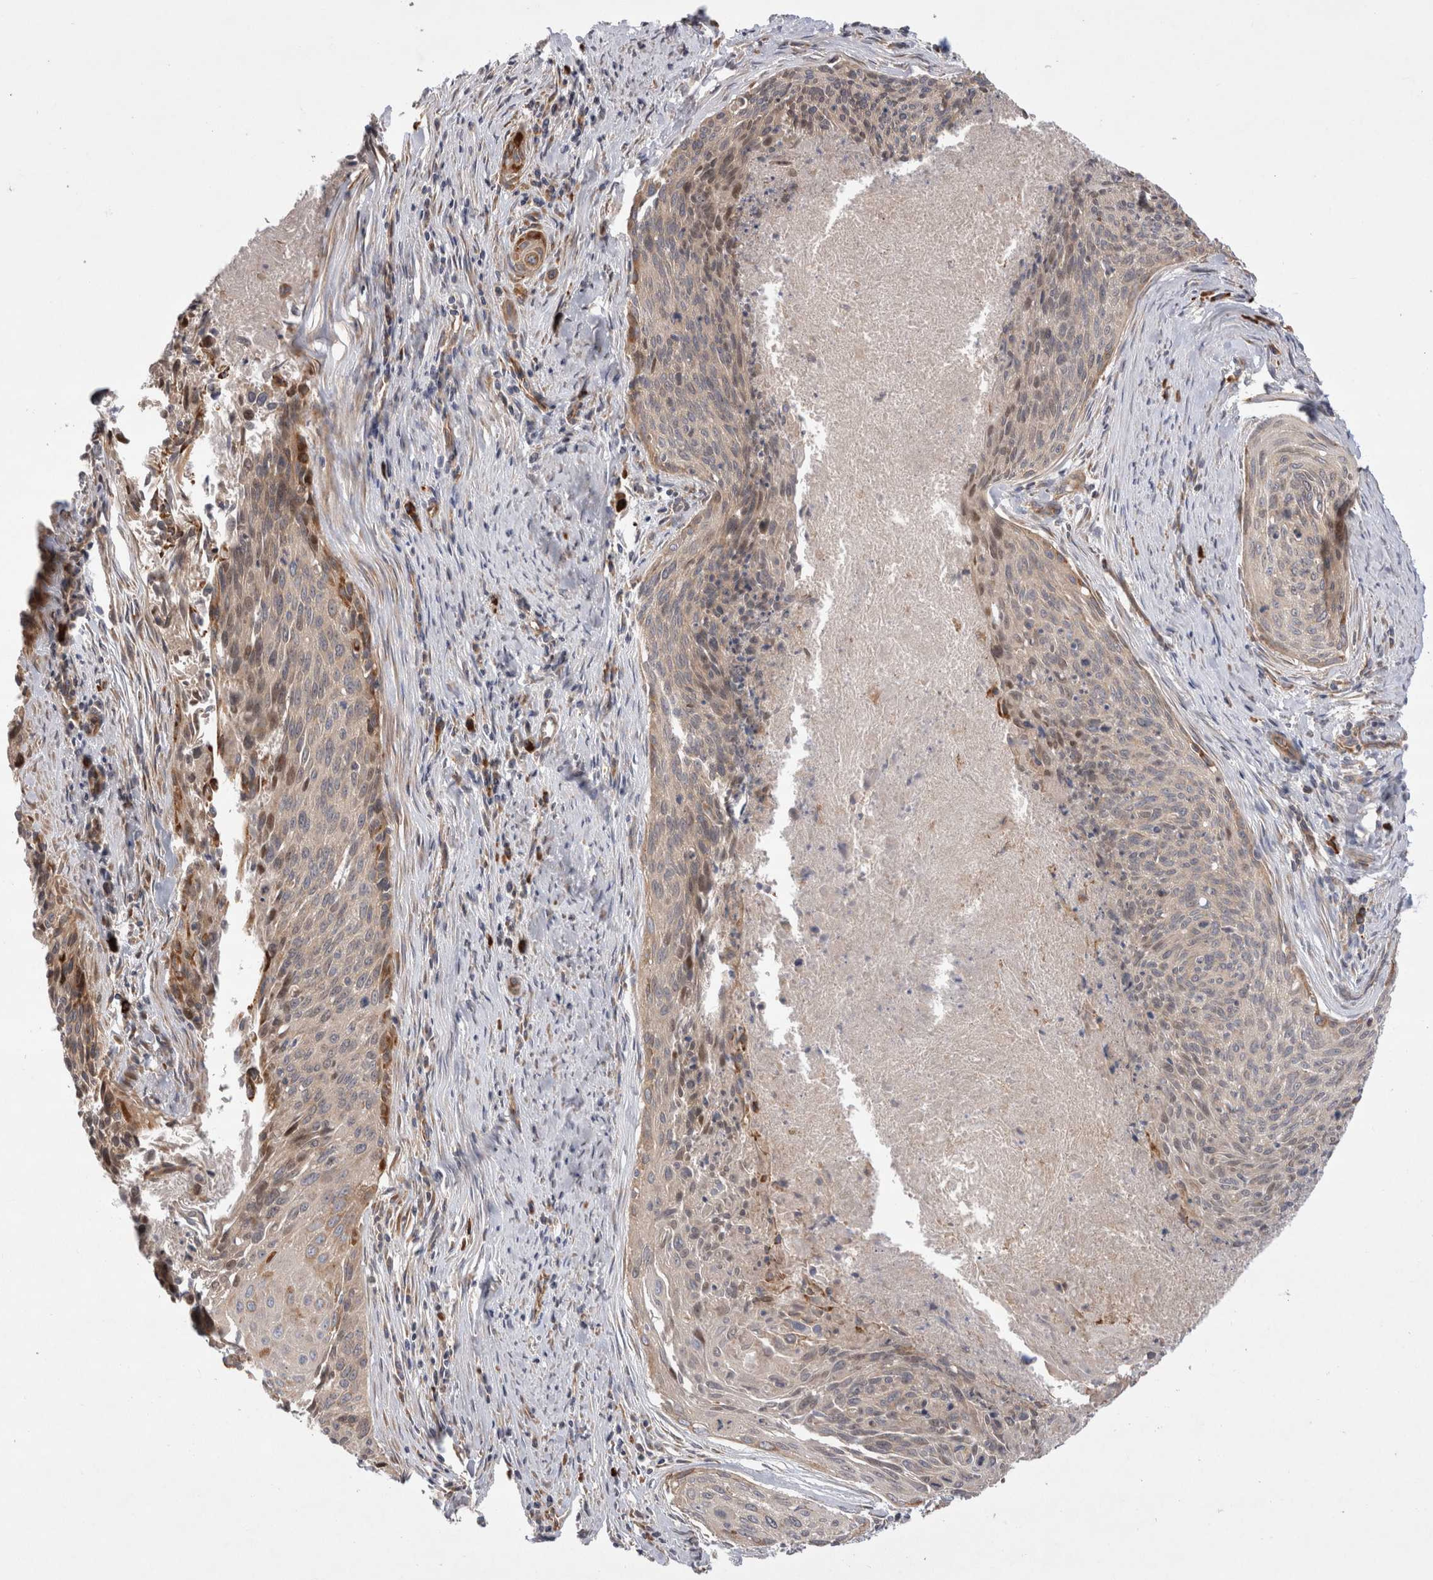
{"staining": {"intensity": "moderate", "quantity": "25%-75%", "location": "cytoplasmic/membranous"}, "tissue": "cervical cancer", "cell_type": "Tumor cells", "image_type": "cancer", "snomed": [{"axis": "morphology", "description": "Squamous cell carcinoma, NOS"}, {"axis": "topography", "description": "Cervix"}], "caption": "Protein expression analysis of human cervical cancer (squamous cell carcinoma) reveals moderate cytoplasmic/membranous staining in about 25%-75% of tumor cells. (IHC, brightfield microscopy, high magnification).", "gene": "PDCD10", "patient": {"sex": "female", "age": 55}}